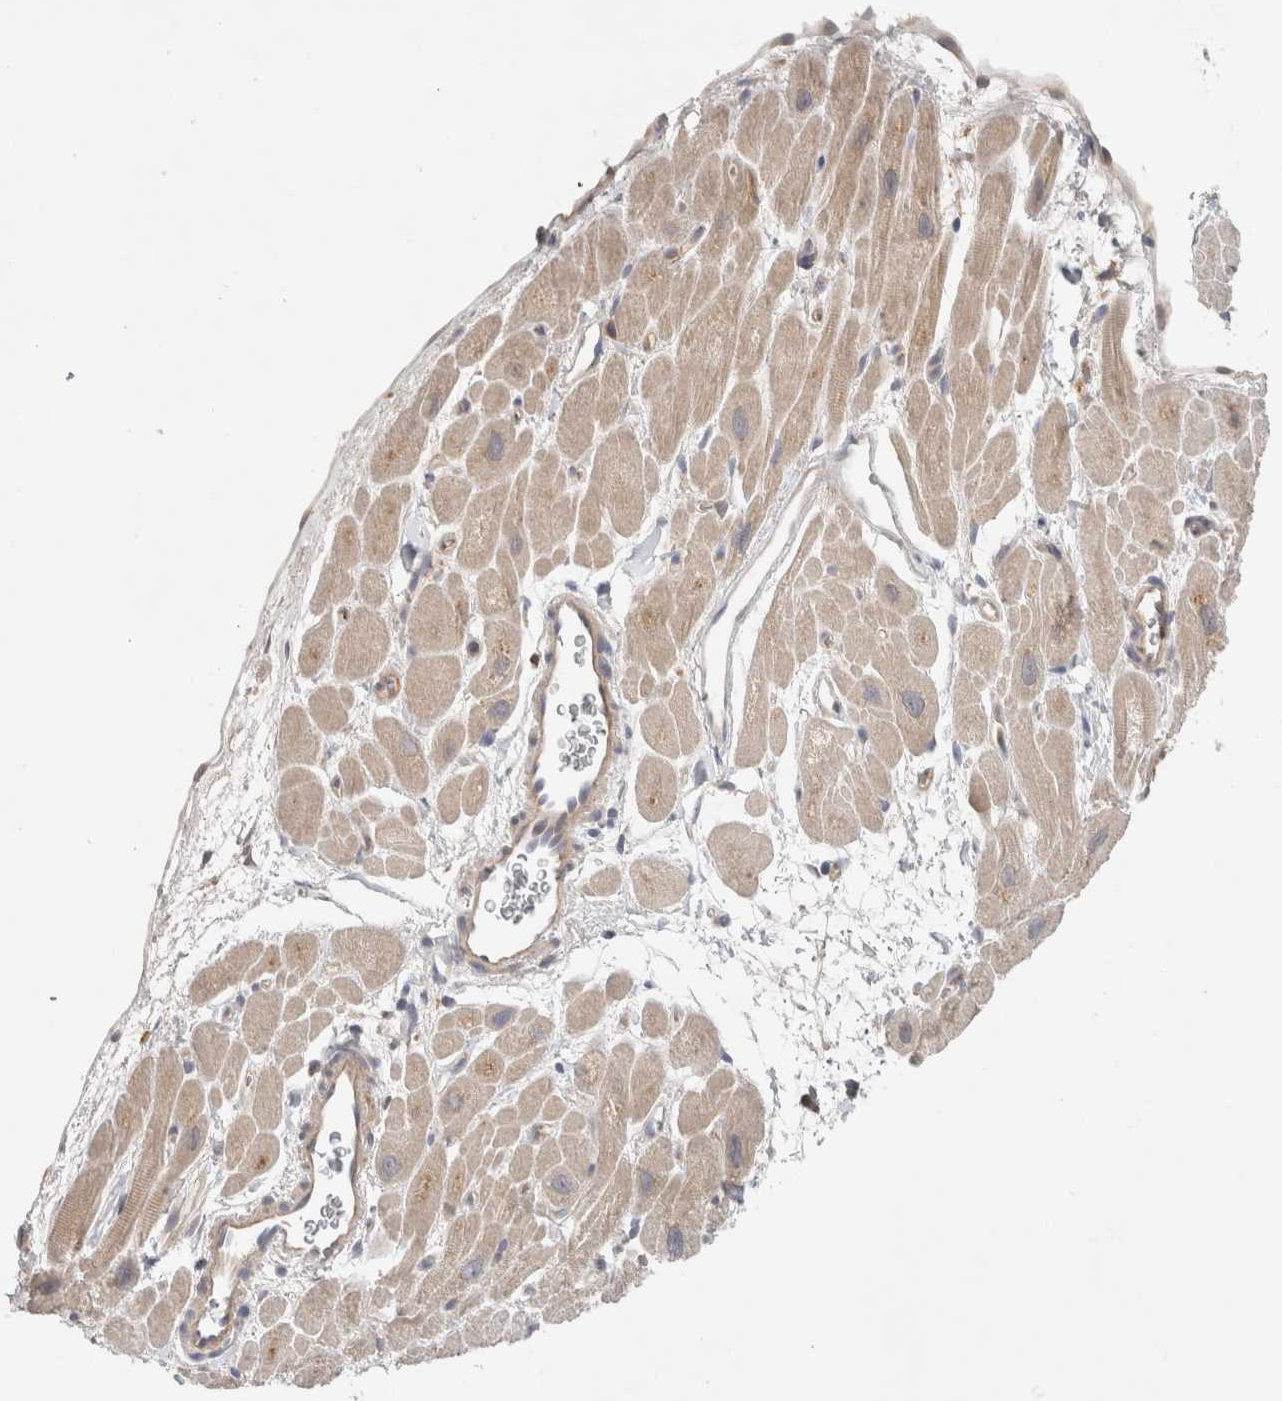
{"staining": {"intensity": "weak", "quantity": "25%-75%", "location": "cytoplasmic/membranous"}, "tissue": "heart muscle", "cell_type": "Cardiomyocytes", "image_type": "normal", "snomed": [{"axis": "morphology", "description": "Normal tissue, NOS"}, {"axis": "topography", "description": "Heart"}], "caption": "Immunohistochemical staining of unremarkable human heart muscle displays 25%-75% levels of weak cytoplasmic/membranous protein positivity in about 25%-75% of cardiomyocytes. (DAB IHC, brown staining for protein, blue staining for nuclei).", "gene": "SGK1", "patient": {"sex": "male", "age": 49}}